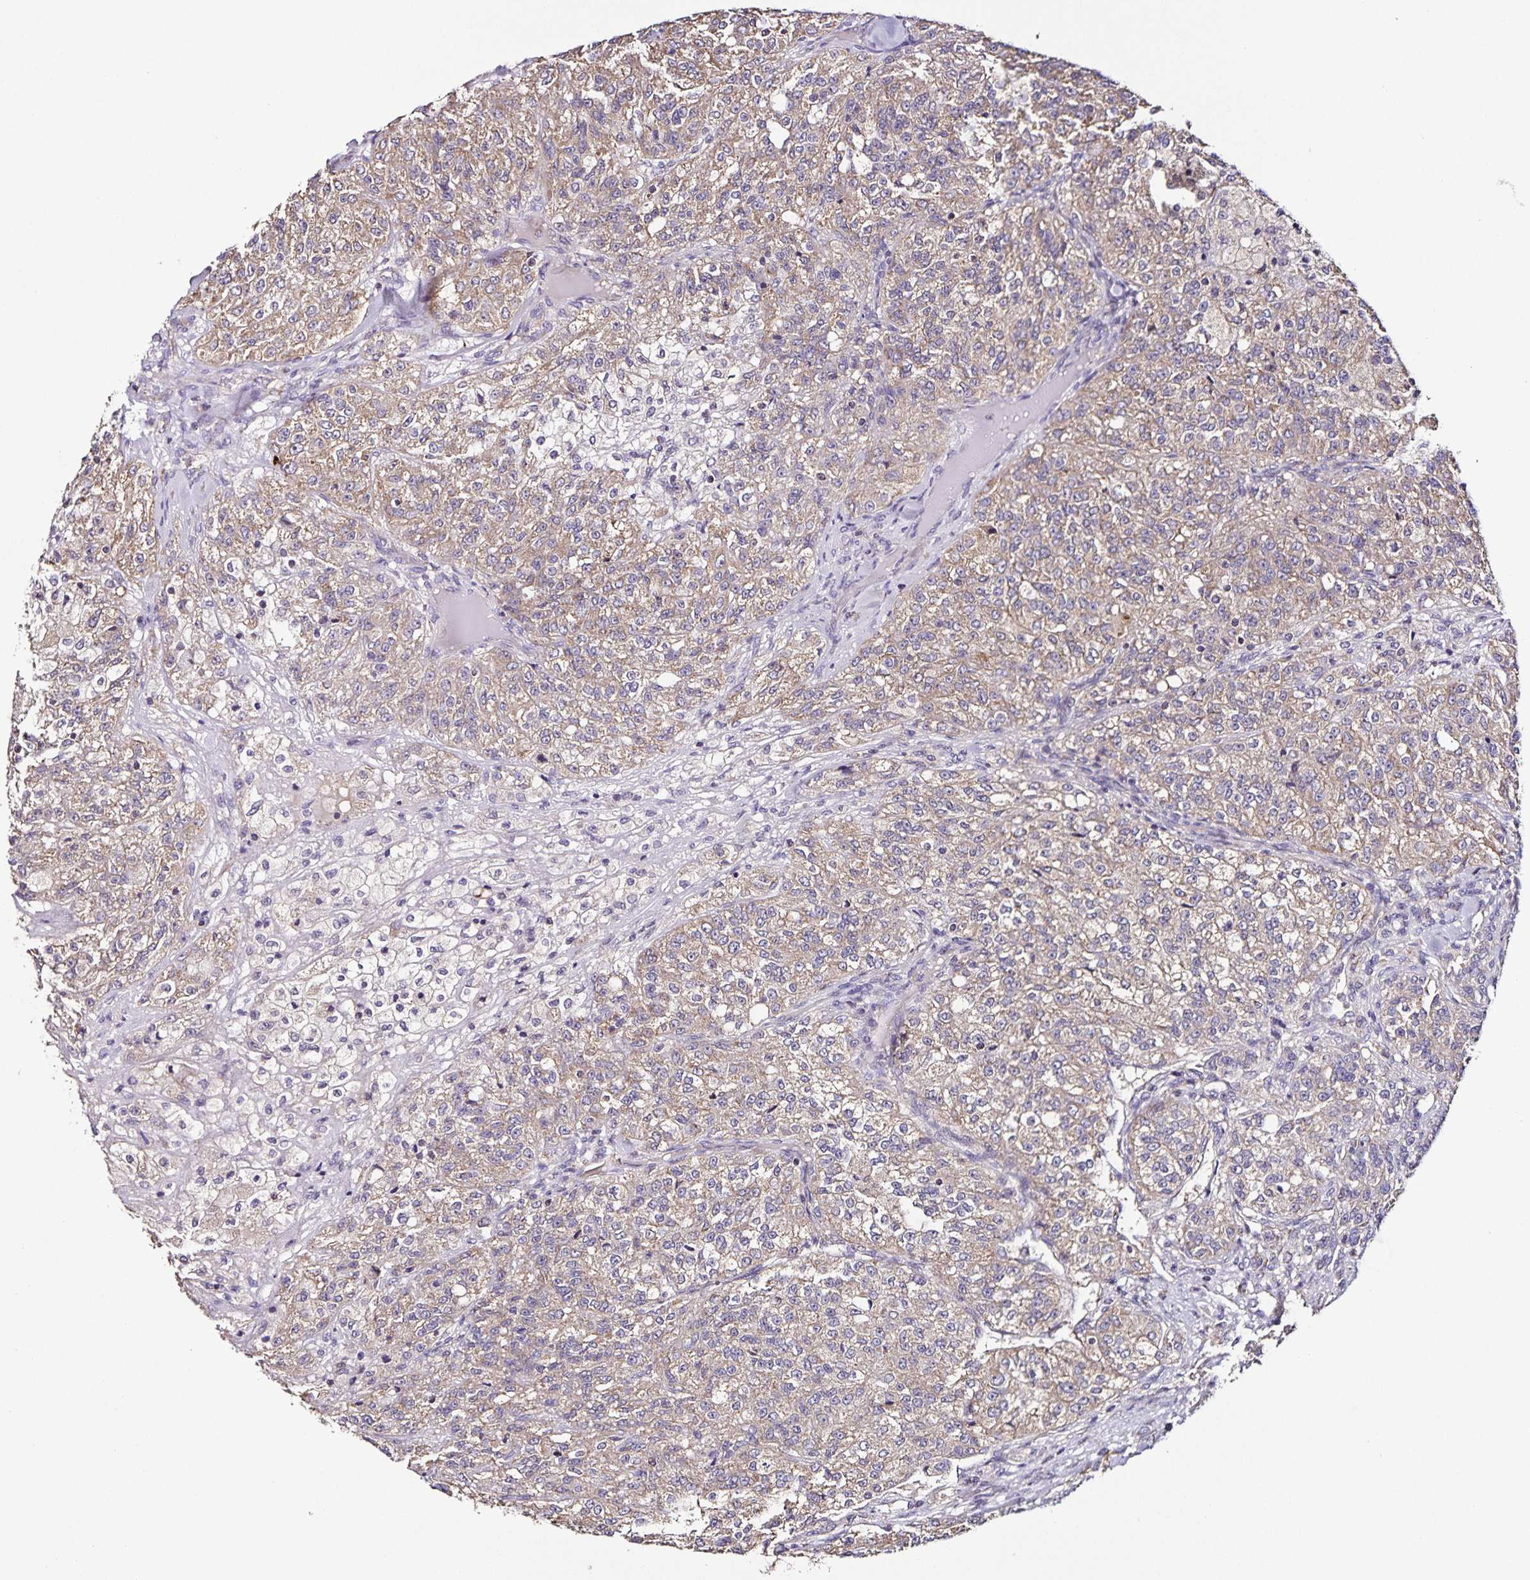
{"staining": {"intensity": "weak", "quantity": "25%-75%", "location": "cytoplasmic/membranous"}, "tissue": "renal cancer", "cell_type": "Tumor cells", "image_type": "cancer", "snomed": [{"axis": "morphology", "description": "Adenocarcinoma, NOS"}, {"axis": "topography", "description": "Kidney"}], "caption": "Protein analysis of renal cancer tissue demonstrates weak cytoplasmic/membranous positivity in about 25%-75% of tumor cells.", "gene": "MAN1A1", "patient": {"sex": "female", "age": 63}}